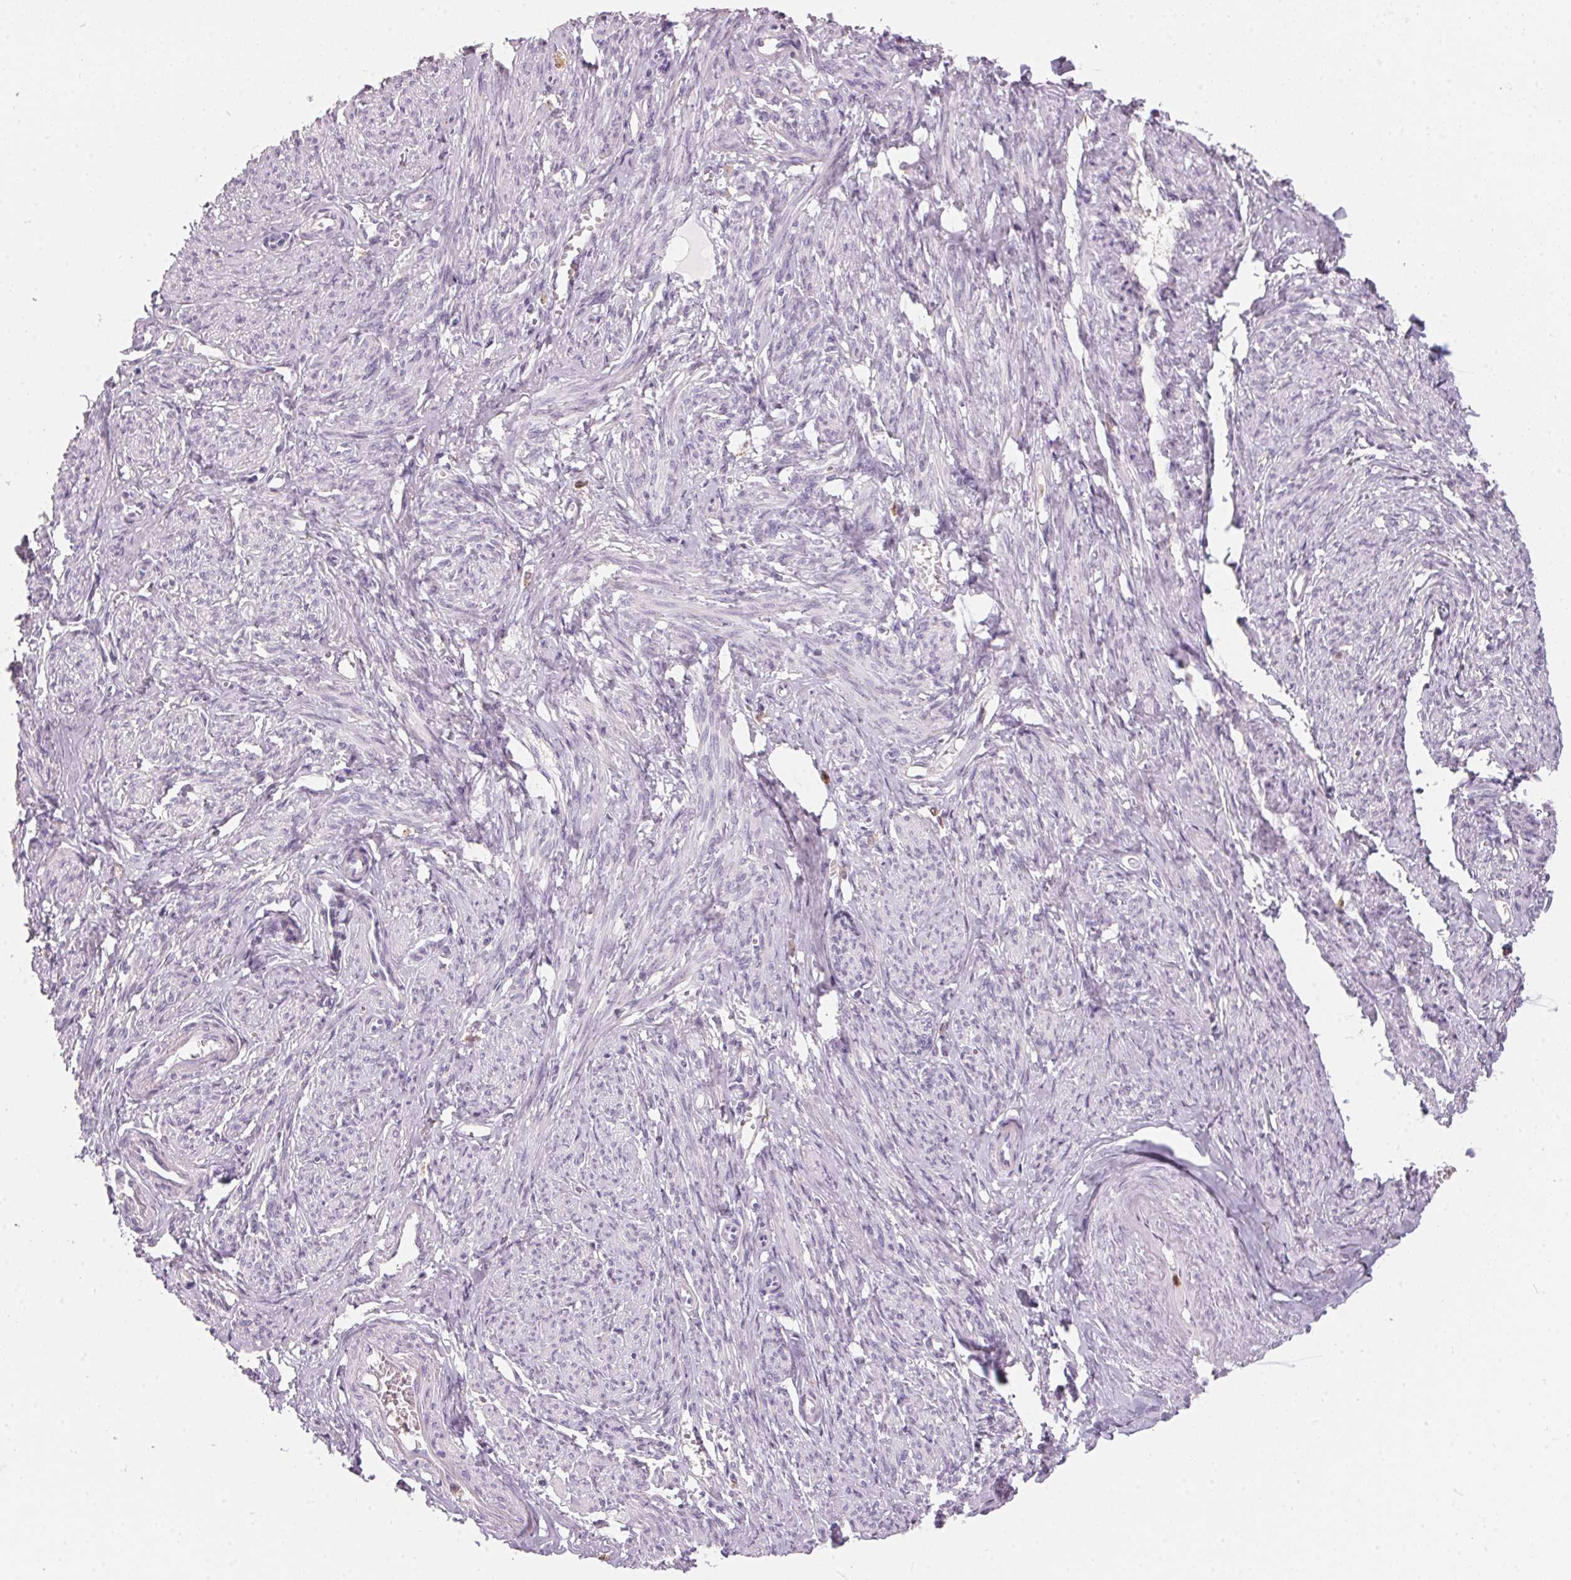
{"staining": {"intensity": "negative", "quantity": "none", "location": "none"}, "tissue": "smooth muscle", "cell_type": "Smooth muscle cells", "image_type": "normal", "snomed": [{"axis": "morphology", "description": "Normal tissue, NOS"}, {"axis": "topography", "description": "Smooth muscle"}], "caption": "An image of human smooth muscle is negative for staining in smooth muscle cells. (DAB immunohistochemistry with hematoxylin counter stain).", "gene": "SERPINB1", "patient": {"sex": "female", "age": 65}}